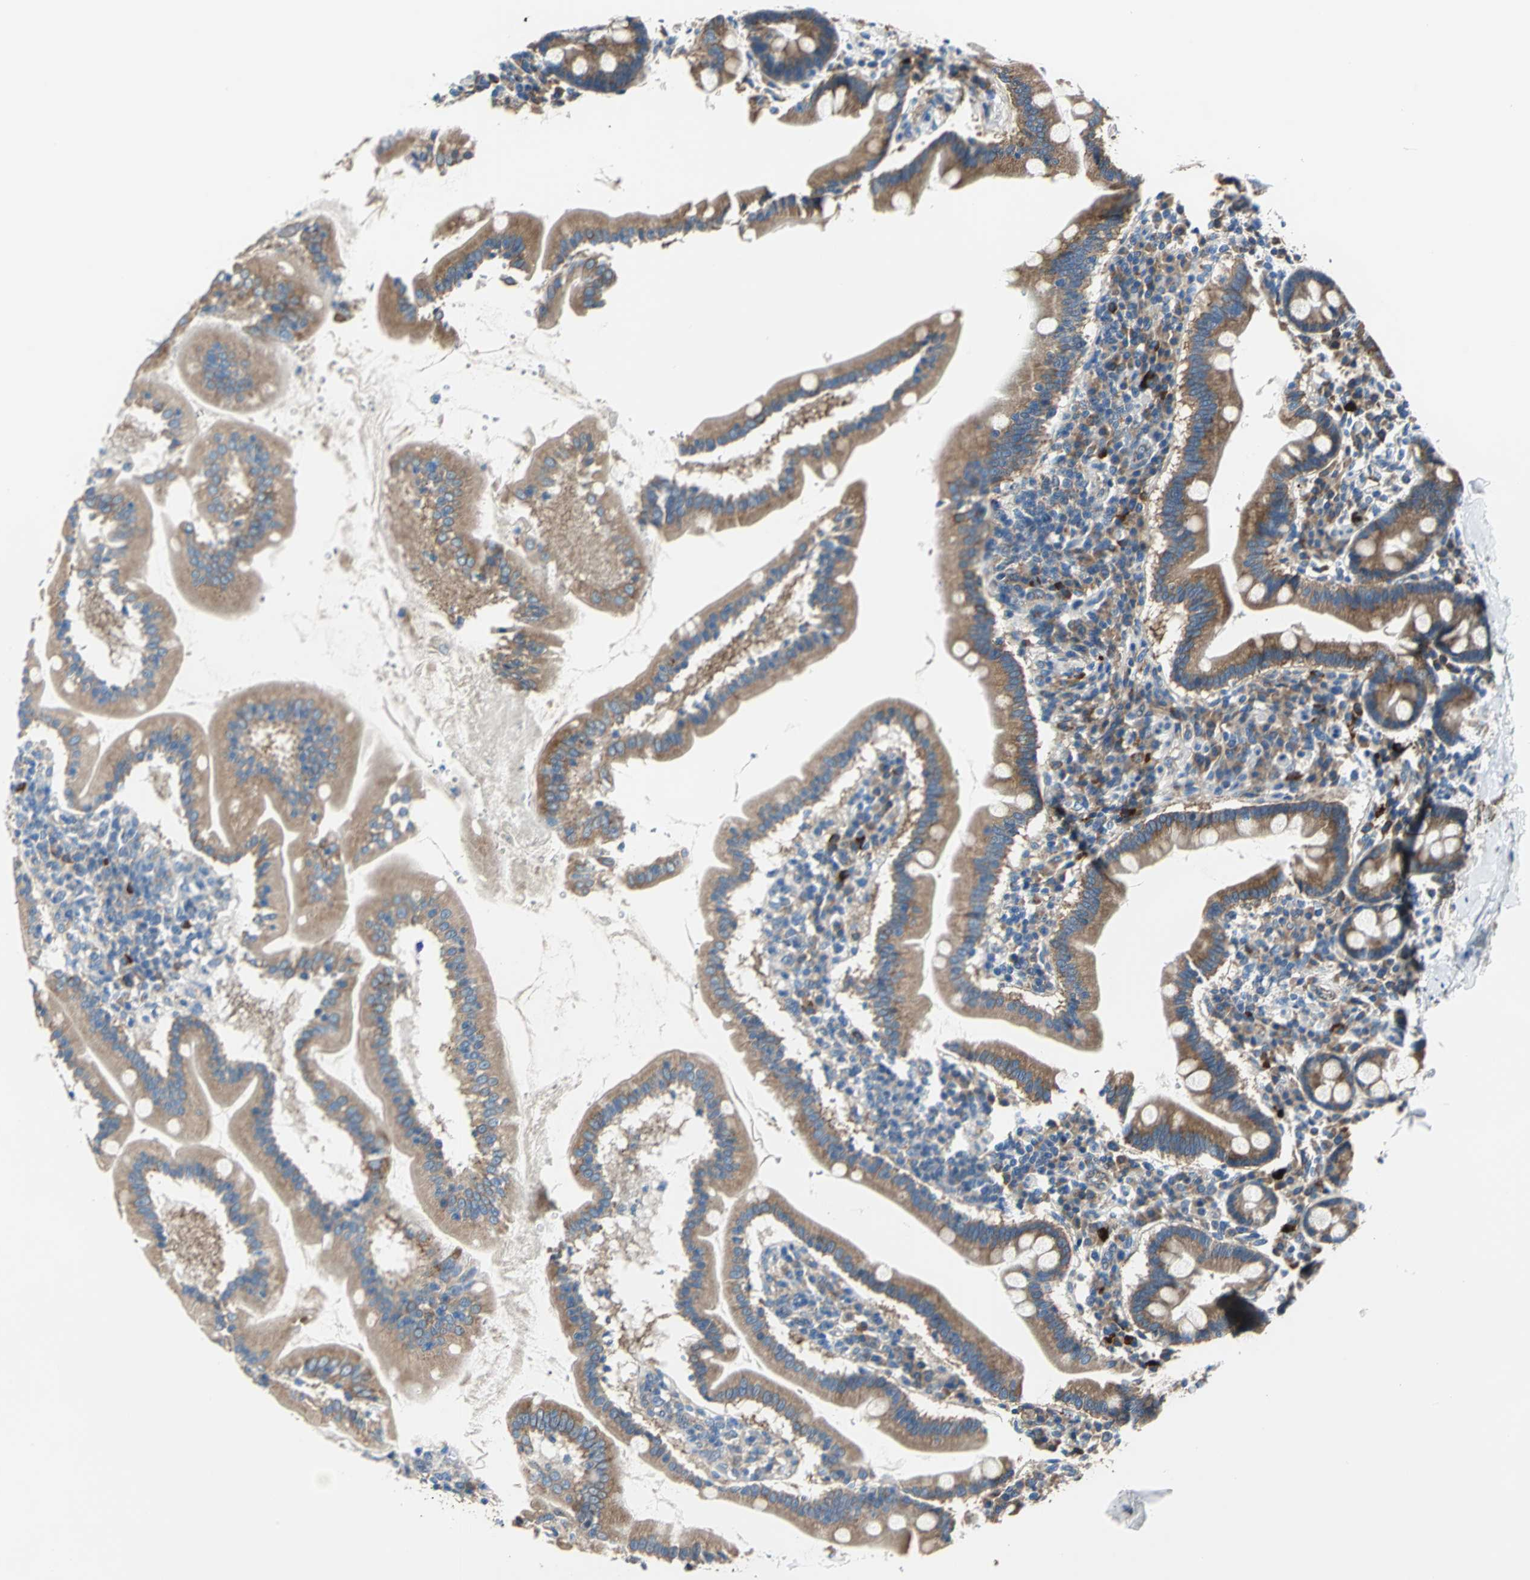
{"staining": {"intensity": "strong", "quantity": ">75%", "location": "cytoplasmic/membranous"}, "tissue": "duodenum", "cell_type": "Glandular cells", "image_type": "normal", "snomed": [{"axis": "morphology", "description": "Normal tissue, NOS"}, {"axis": "topography", "description": "Duodenum"}], "caption": "Approximately >75% of glandular cells in normal human duodenum display strong cytoplasmic/membranous protein staining as visualized by brown immunohistochemical staining.", "gene": "TRIM25", "patient": {"sex": "male", "age": 50}}